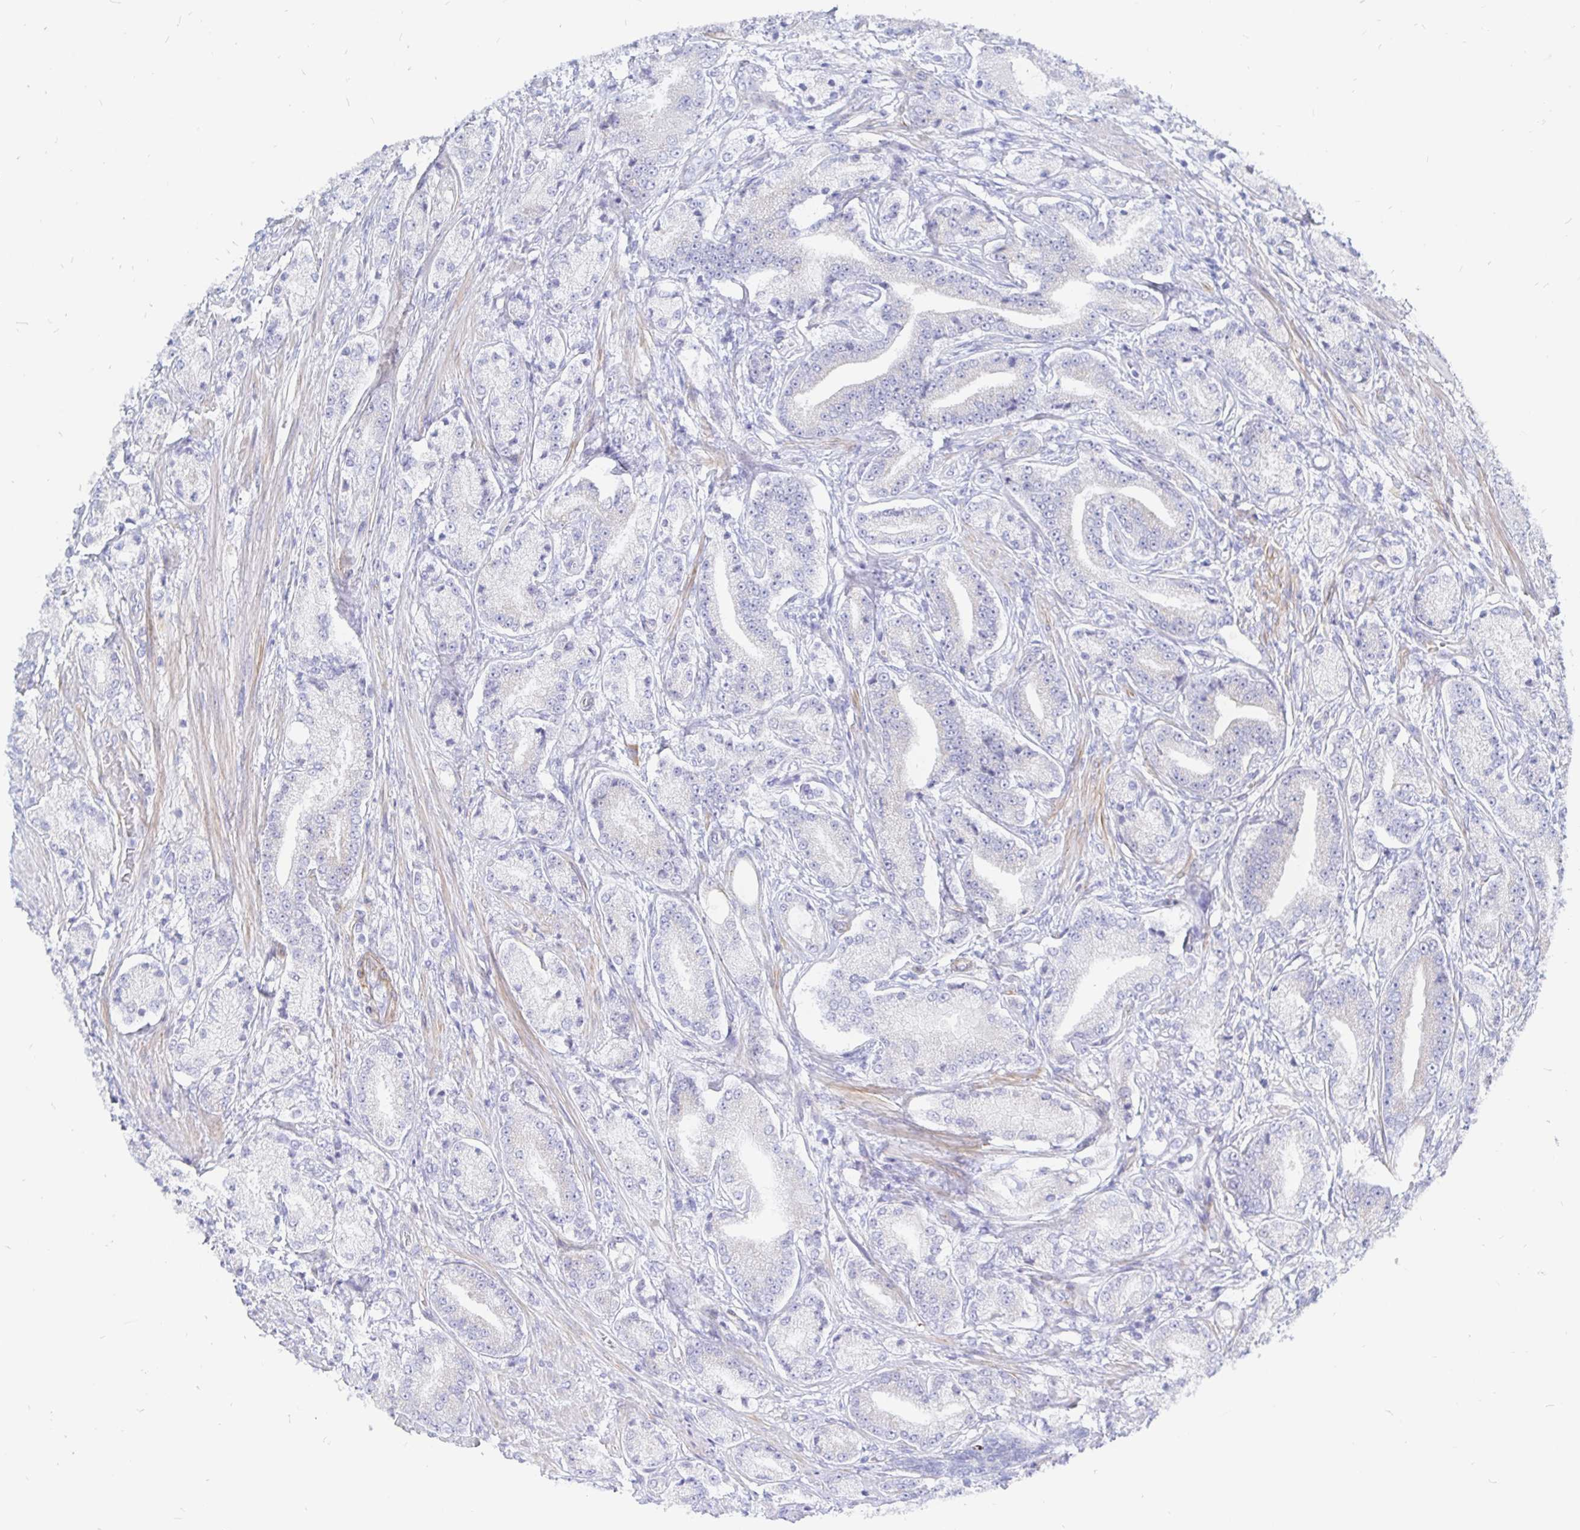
{"staining": {"intensity": "negative", "quantity": "none", "location": "none"}, "tissue": "prostate cancer", "cell_type": "Tumor cells", "image_type": "cancer", "snomed": [{"axis": "morphology", "description": "Adenocarcinoma, High grade"}, {"axis": "topography", "description": "Prostate and seminal vesicle, NOS"}], "caption": "A high-resolution image shows immunohistochemistry (IHC) staining of adenocarcinoma (high-grade) (prostate), which reveals no significant positivity in tumor cells.", "gene": "COX16", "patient": {"sex": "male", "age": 61}}